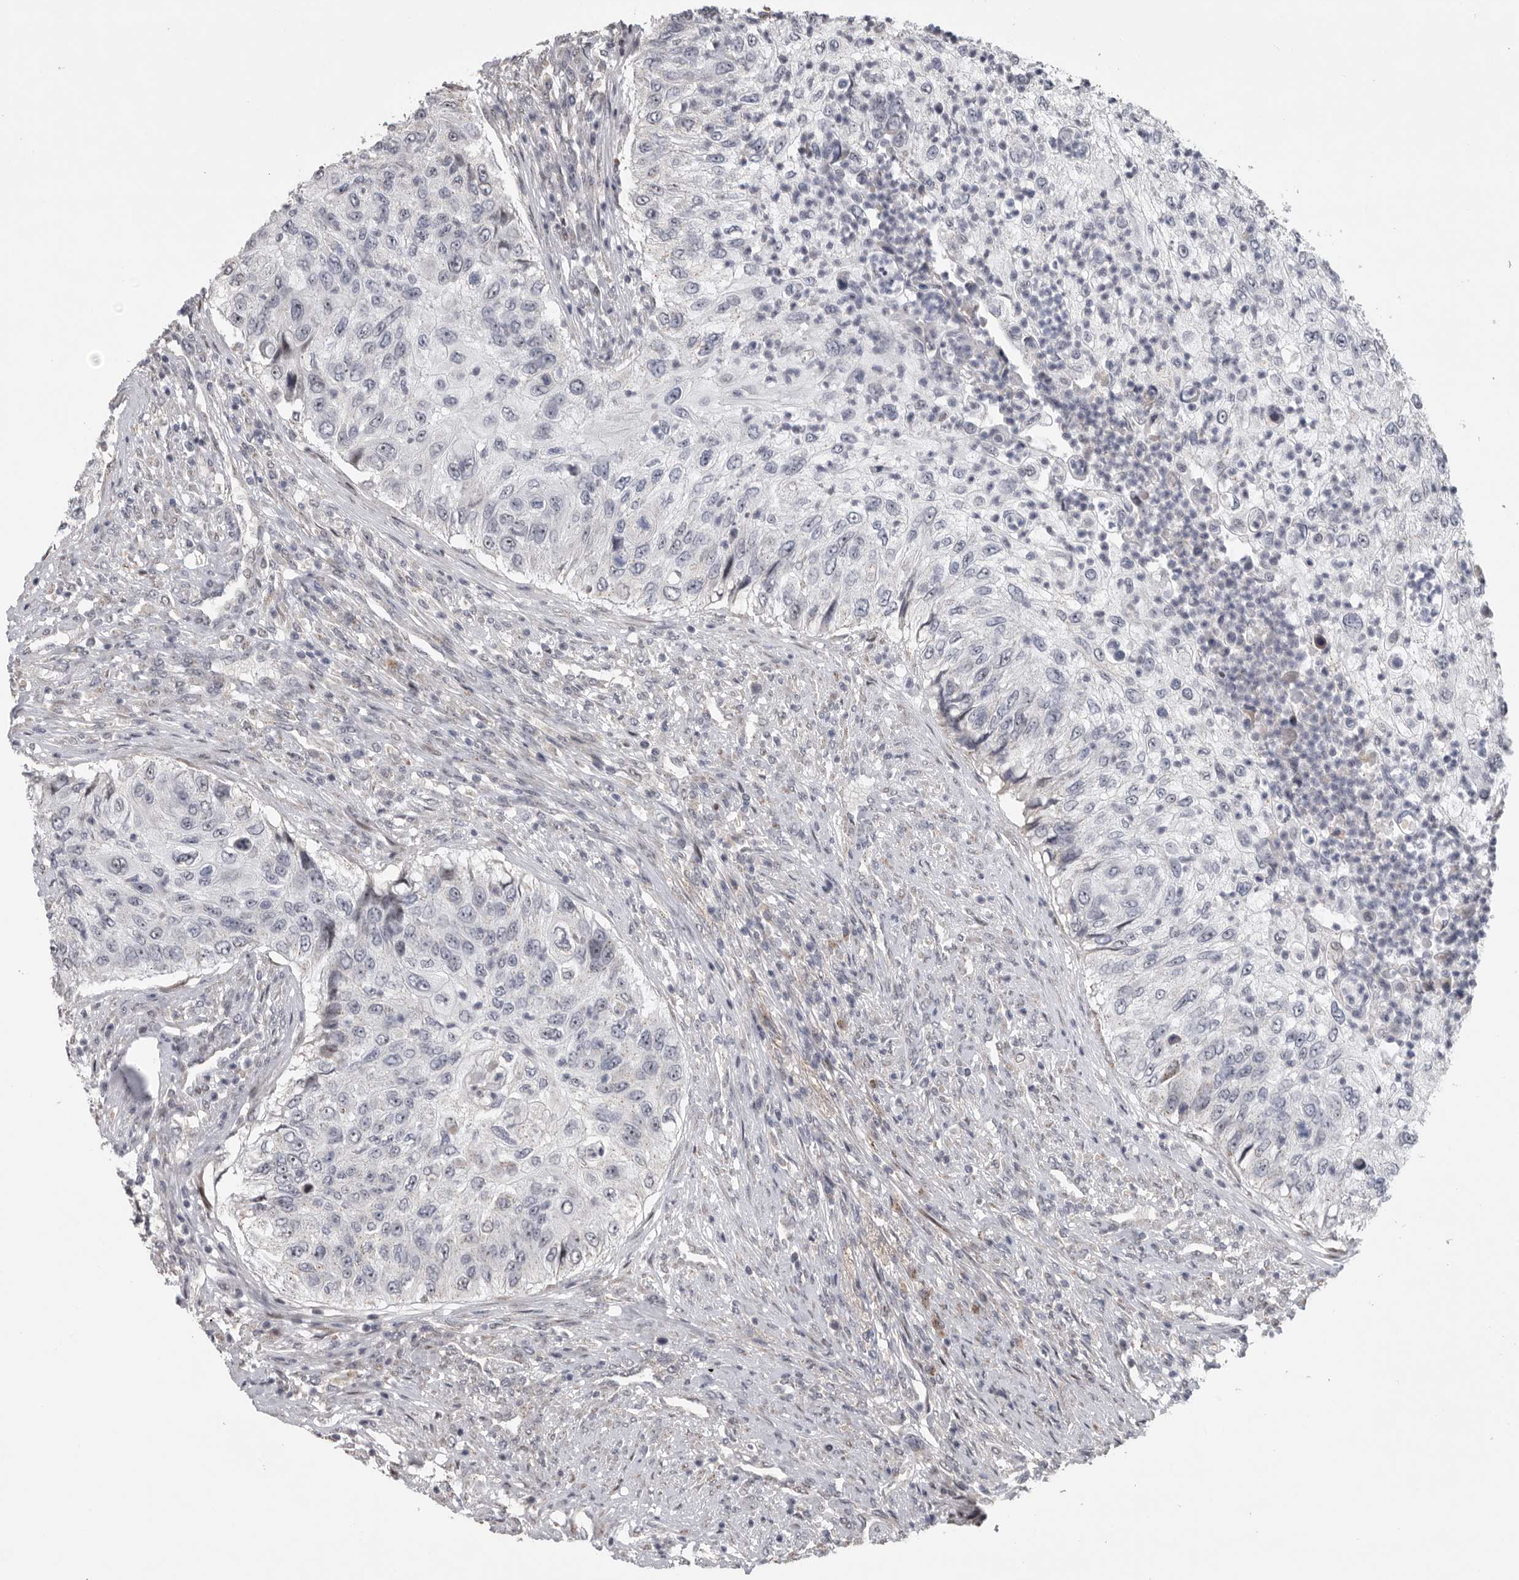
{"staining": {"intensity": "negative", "quantity": "none", "location": "none"}, "tissue": "urothelial cancer", "cell_type": "Tumor cells", "image_type": "cancer", "snomed": [{"axis": "morphology", "description": "Urothelial carcinoma, High grade"}, {"axis": "topography", "description": "Urinary bladder"}], "caption": "A high-resolution image shows IHC staining of urothelial cancer, which demonstrates no significant staining in tumor cells.", "gene": "PCMTD1", "patient": {"sex": "female", "age": 60}}